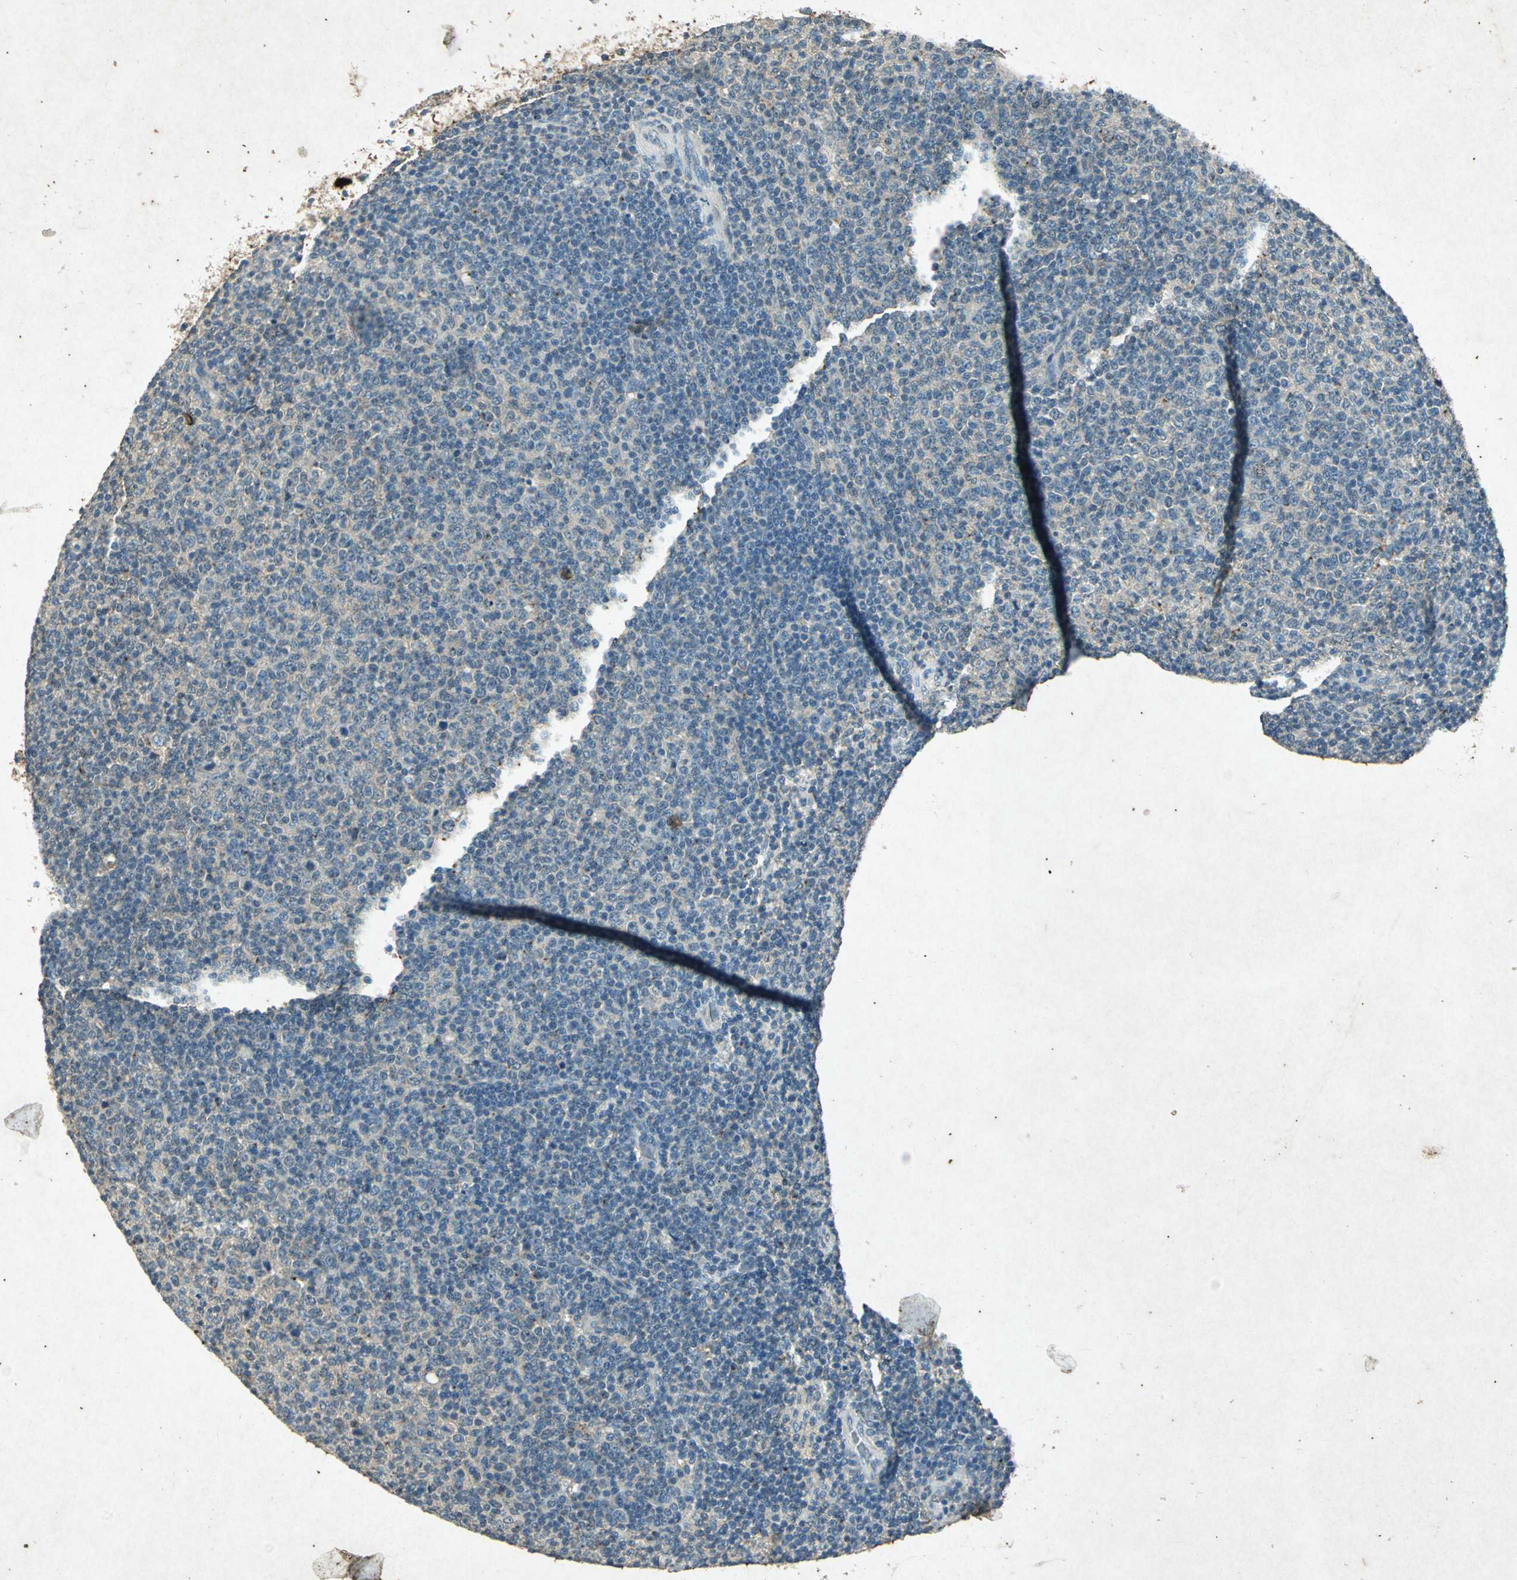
{"staining": {"intensity": "negative", "quantity": "none", "location": "none"}, "tissue": "lymphoma", "cell_type": "Tumor cells", "image_type": "cancer", "snomed": [{"axis": "morphology", "description": "Malignant lymphoma, non-Hodgkin's type, Low grade"}, {"axis": "topography", "description": "Lymph node"}], "caption": "IHC of human low-grade malignant lymphoma, non-Hodgkin's type demonstrates no positivity in tumor cells. (DAB (3,3'-diaminobenzidine) immunohistochemistry visualized using brightfield microscopy, high magnification).", "gene": "PSEN1", "patient": {"sex": "male", "age": 70}}